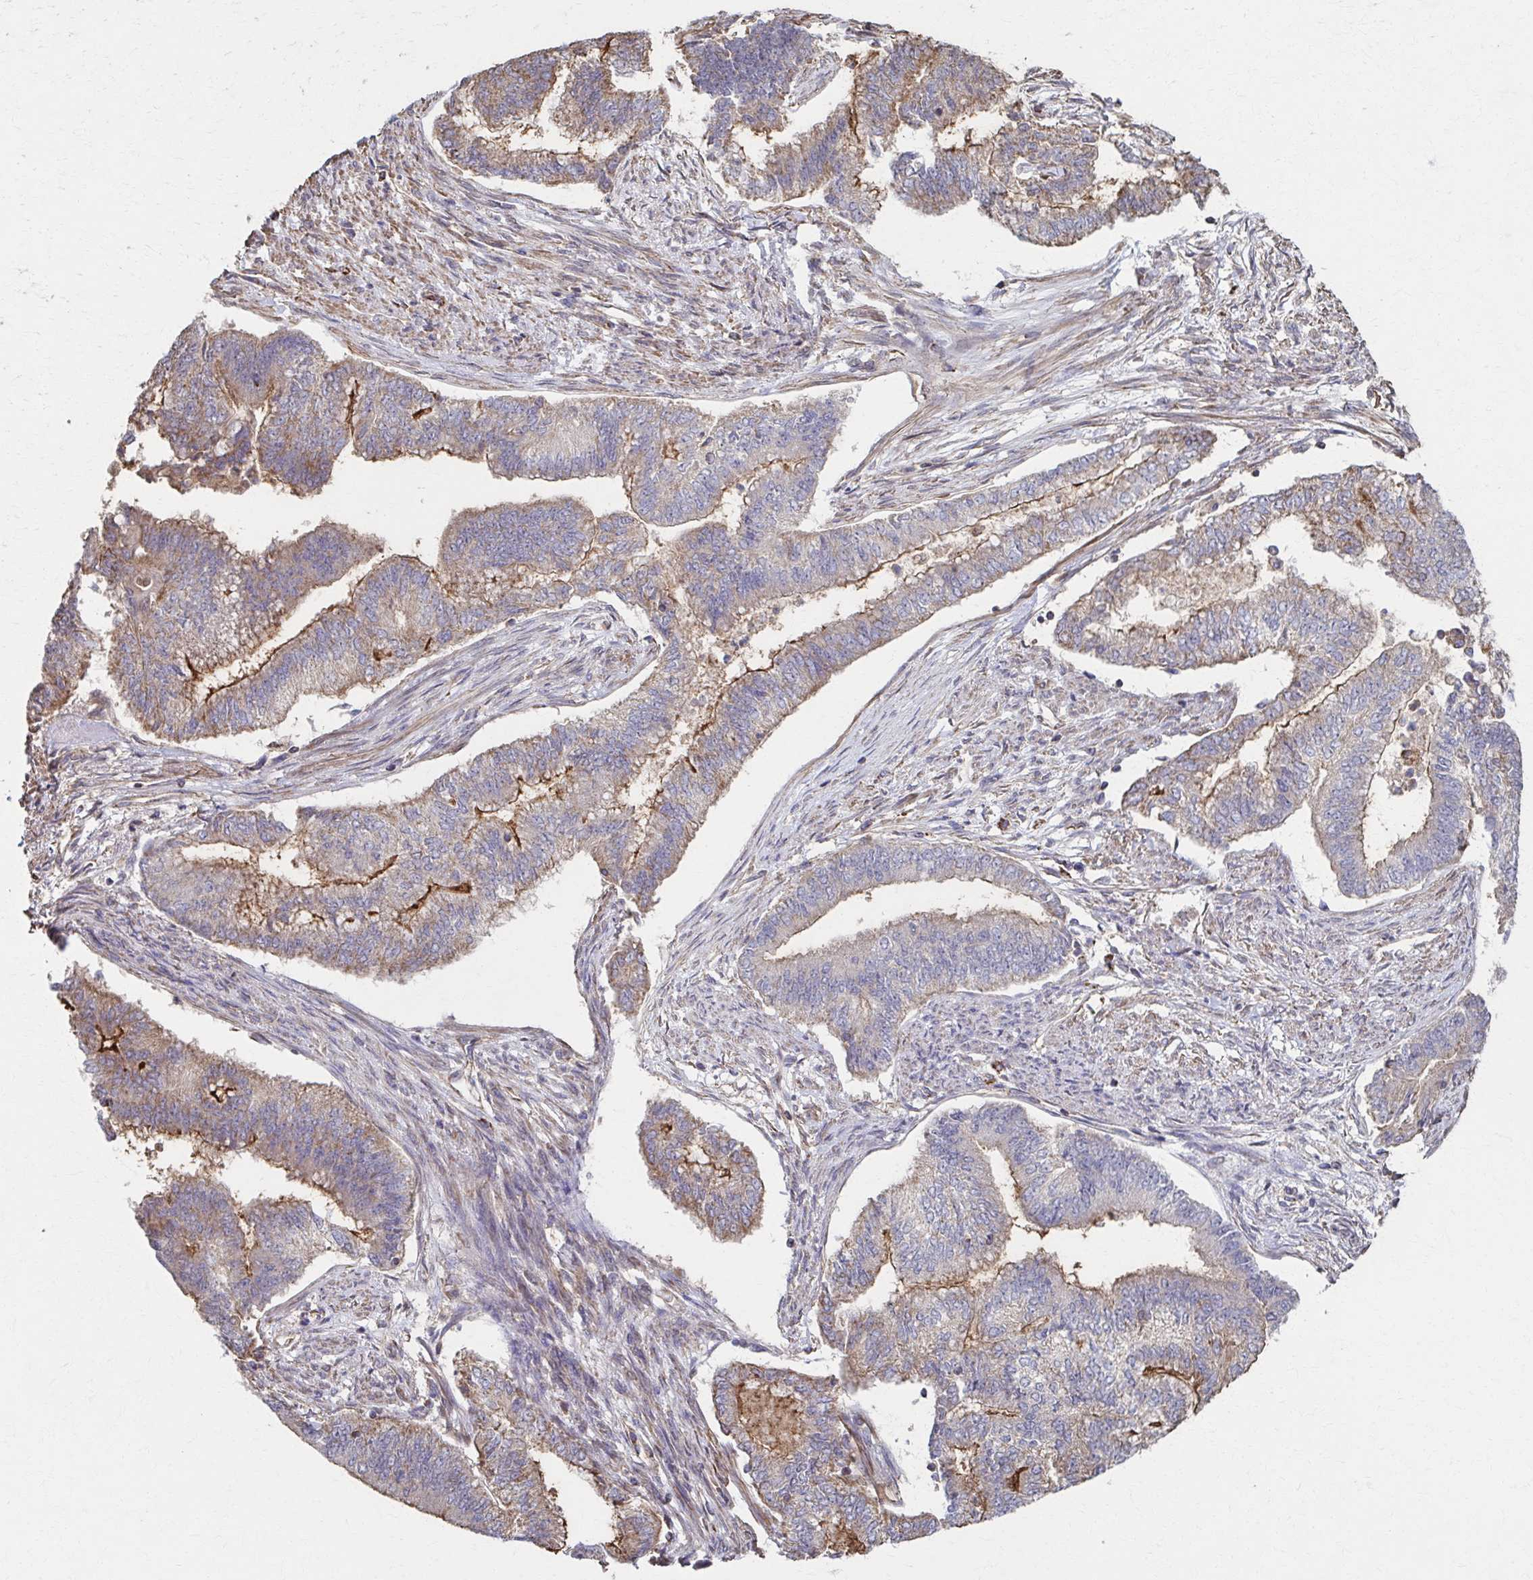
{"staining": {"intensity": "moderate", "quantity": ">75%", "location": "cytoplasmic/membranous"}, "tissue": "endometrial cancer", "cell_type": "Tumor cells", "image_type": "cancer", "snomed": [{"axis": "morphology", "description": "Adenocarcinoma, NOS"}, {"axis": "topography", "description": "Endometrium"}], "caption": "Immunohistochemical staining of human endometrial adenocarcinoma demonstrates medium levels of moderate cytoplasmic/membranous protein expression in about >75% of tumor cells. (brown staining indicates protein expression, while blue staining denotes nuclei).", "gene": "KLHL34", "patient": {"sex": "female", "age": 65}}